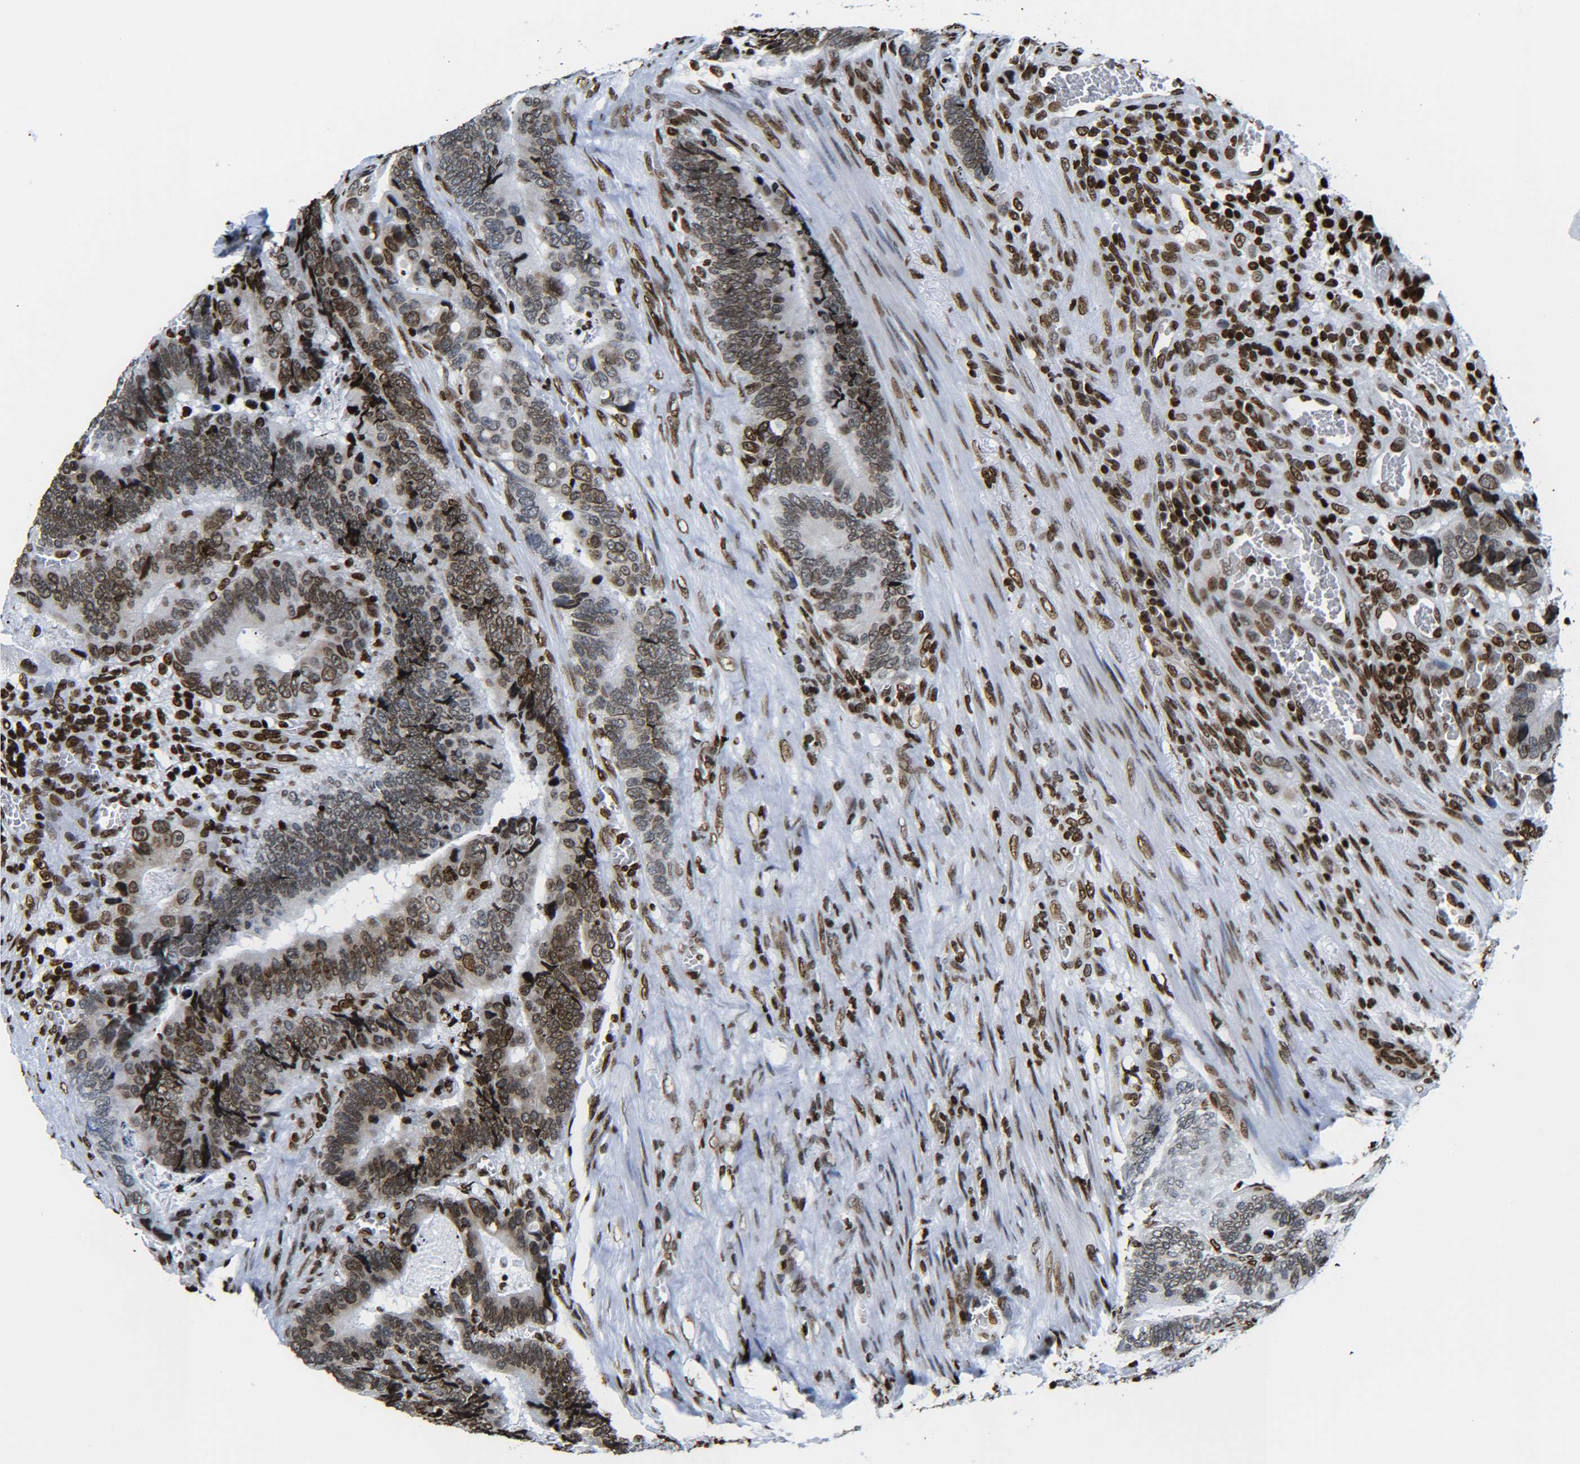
{"staining": {"intensity": "strong", "quantity": ">75%", "location": "nuclear"}, "tissue": "colorectal cancer", "cell_type": "Tumor cells", "image_type": "cancer", "snomed": [{"axis": "morphology", "description": "Adenocarcinoma, NOS"}, {"axis": "topography", "description": "Colon"}], "caption": "The histopathology image exhibits immunohistochemical staining of colorectal cancer (adenocarcinoma). There is strong nuclear staining is seen in approximately >75% of tumor cells.", "gene": "H2AX", "patient": {"sex": "male", "age": 72}}